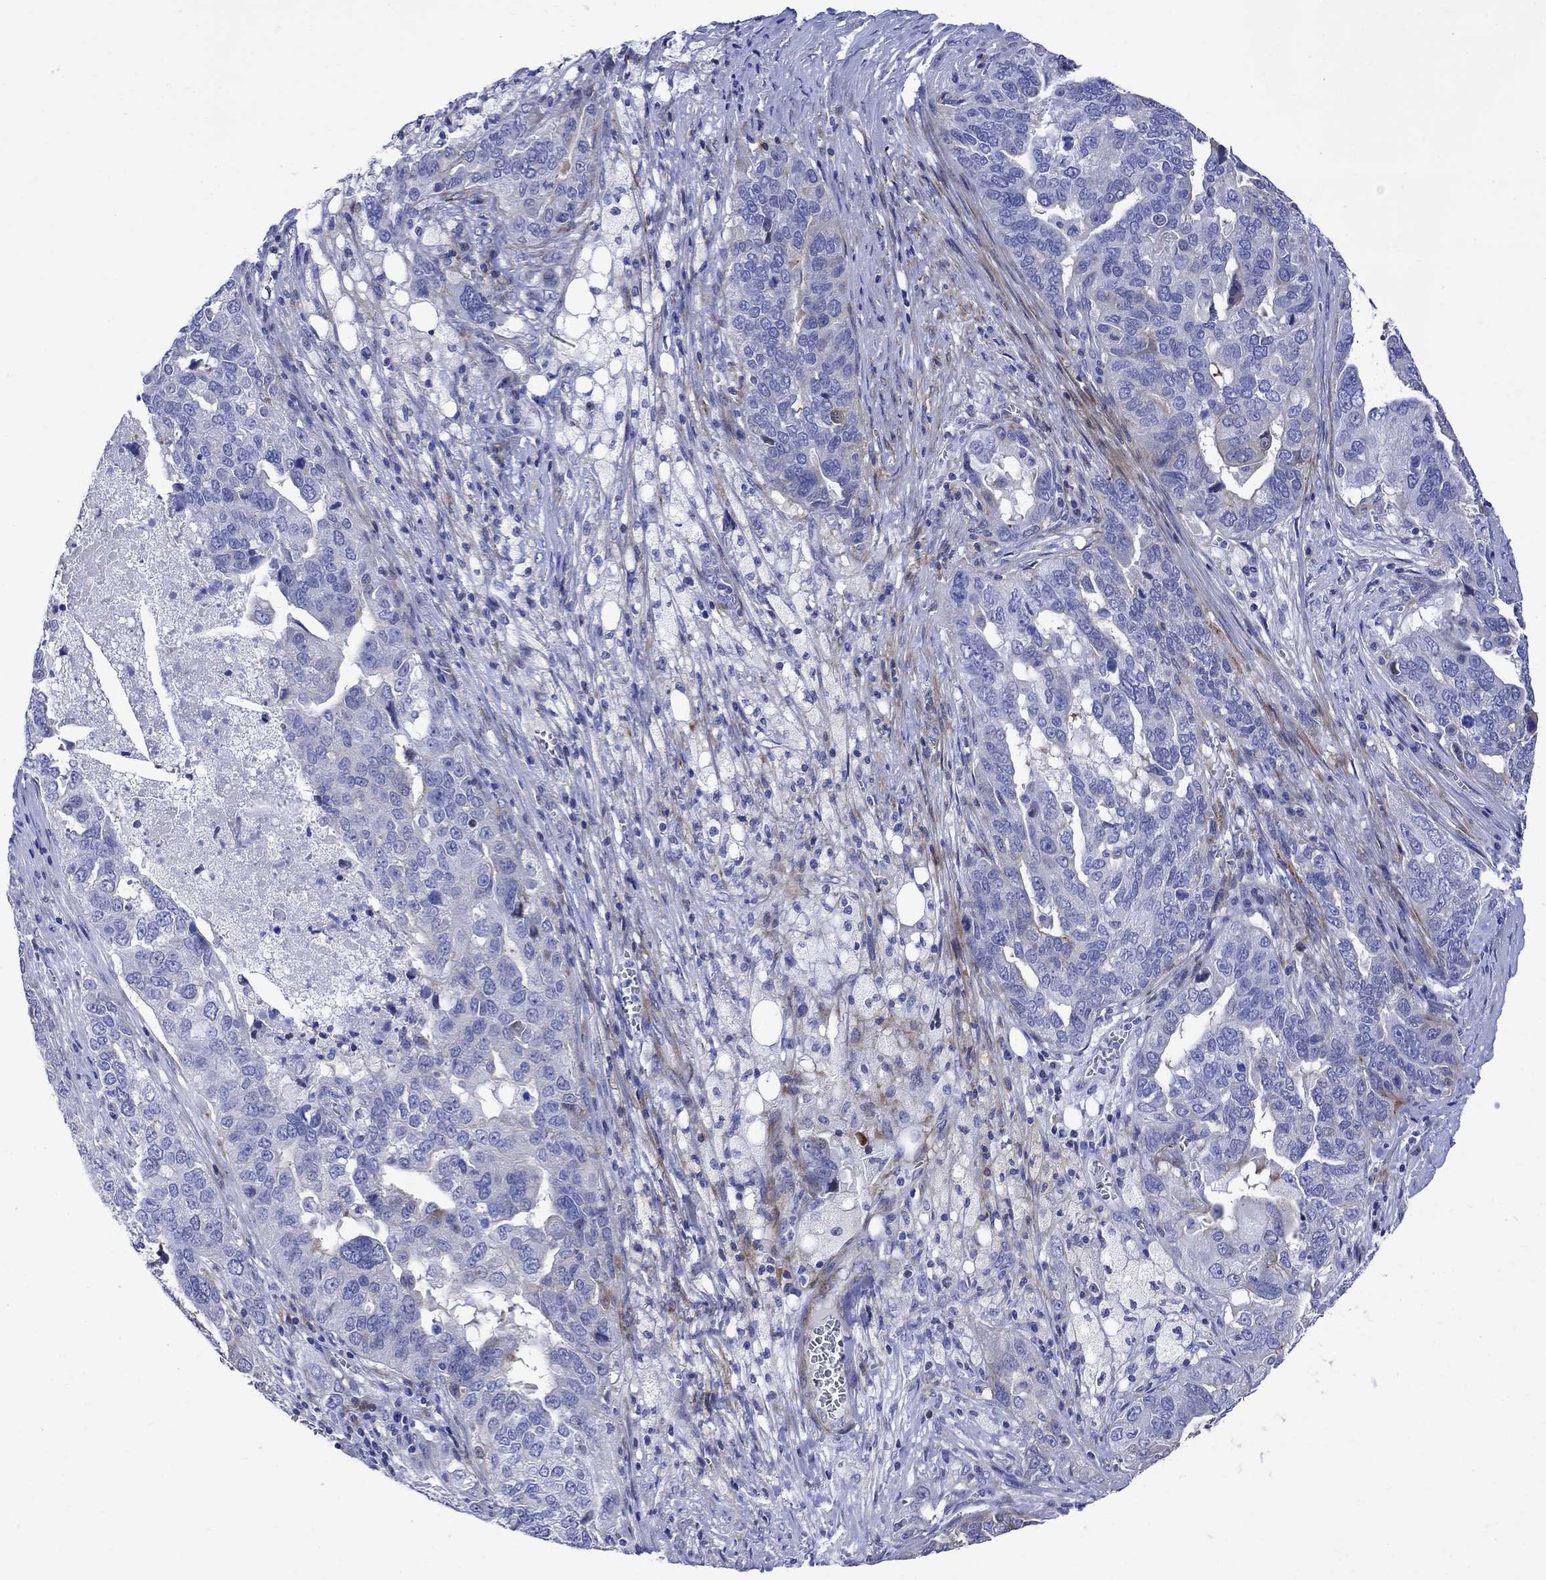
{"staining": {"intensity": "negative", "quantity": "none", "location": "none"}, "tissue": "ovarian cancer", "cell_type": "Tumor cells", "image_type": "cancer", "snomed": [{"axis": "morphology", "description": "Carcinoma, endometroid"}, {"axis": "topography", "description": "Soft tissue"}, {"axis": "topography", "description": "Ovary"}], "caption": "This photomicrograph is of ovarian cancer (endometroid carcinoma) stained with immunohistochemistry to label a protein in brown with the nuclei are counter-stained blue. There is no staining in tumor cells.", "gene": "PARVB", "patient": {"sex": "female", "age": 52}}